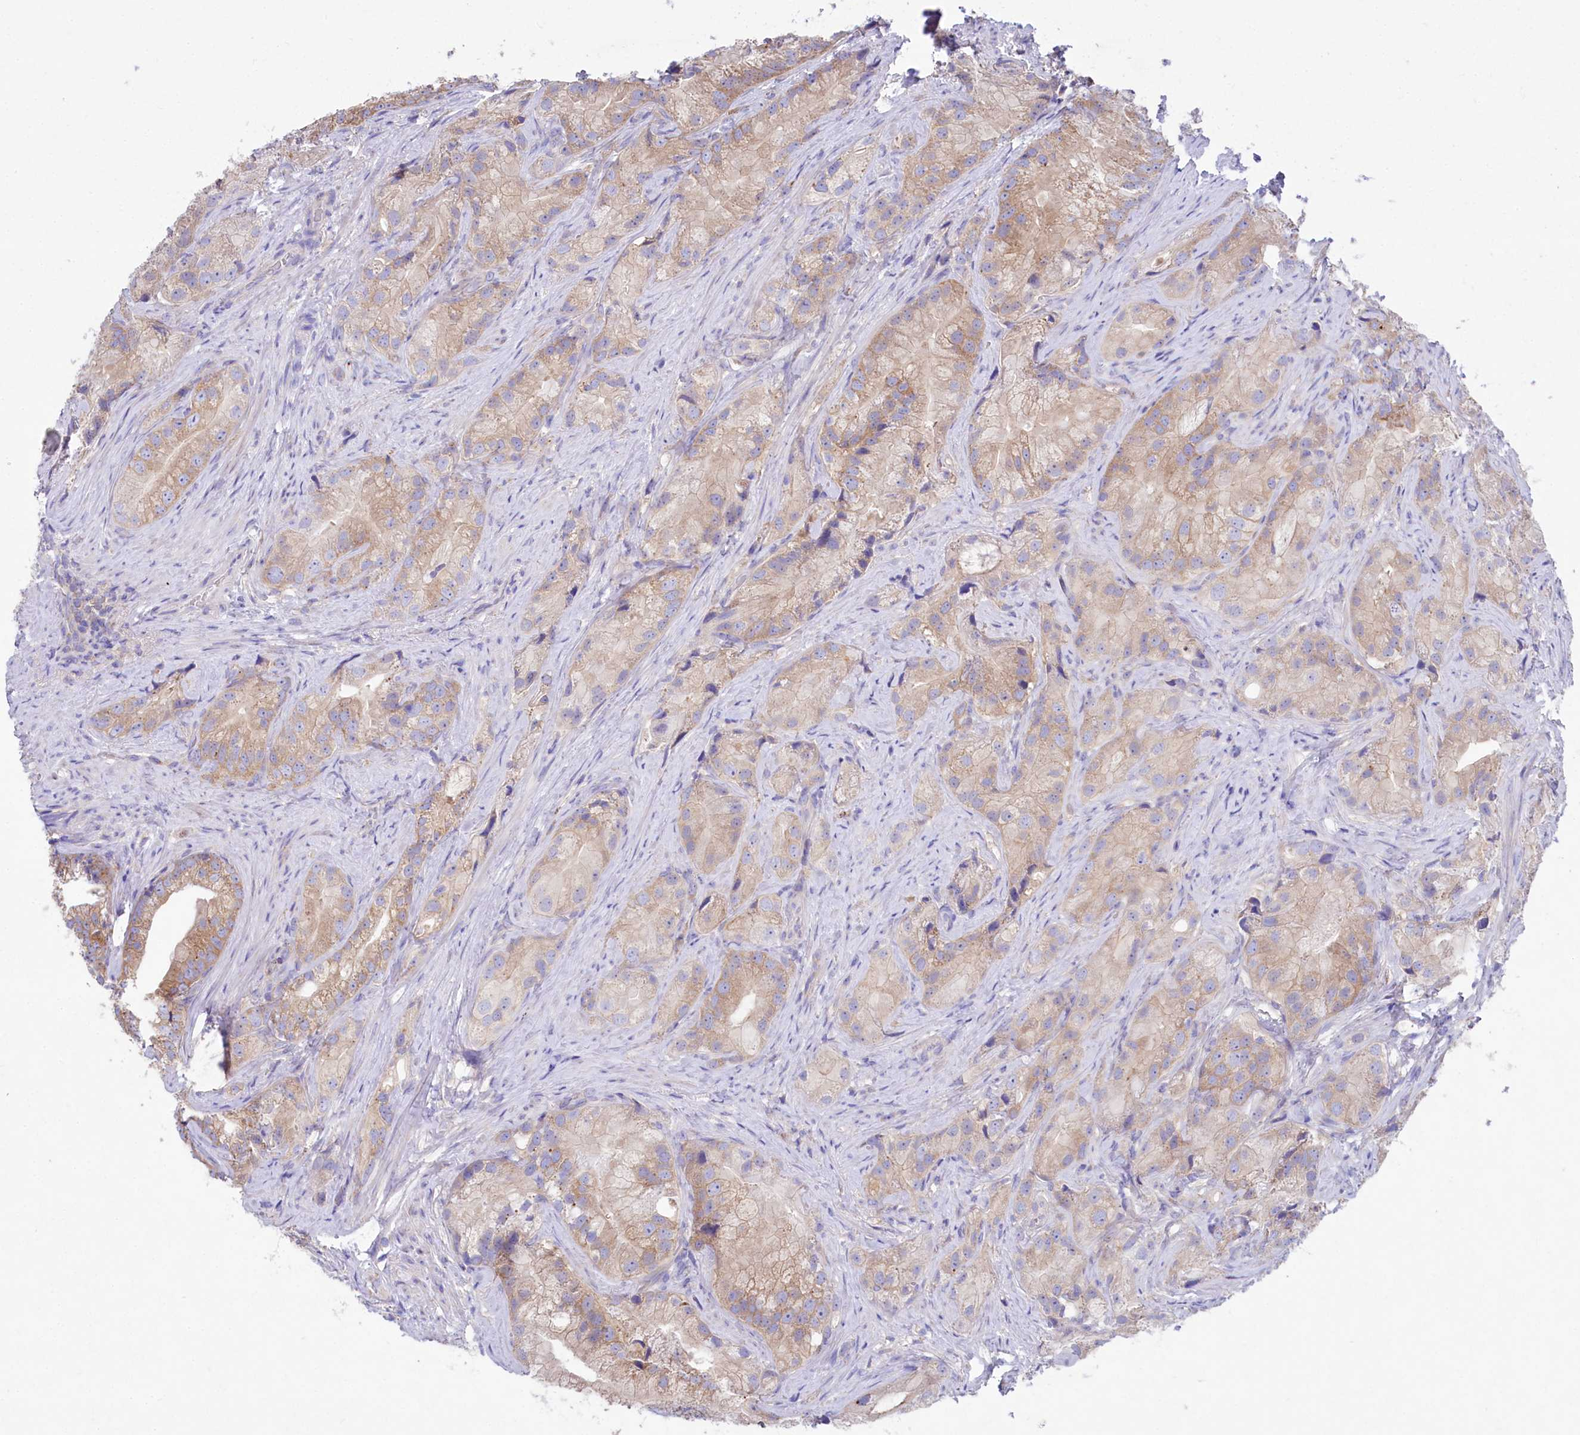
{"staining": {"intensity": "moderate", "quantity": ">75%", "location": "cytoplasmic/membranous"}, "tissue": "prostate cancer", "cell_type": "Tumor cells", "image_type": "cancer", "snomed": [{"axis": "morphology", "description": "Adenocarcinoma, Low grade"}, {"axis": "topography", "description": "Prostate"}], "caption": "Human low-grade adenocarcinoma (prostate) stained for a protein (brown) exhibits moderate cytoplasmic/membranous positive staining in approximately >75% of tumor cells.", "gene": "VPS26B", "patient": {"sex": "male", "age": 71}}